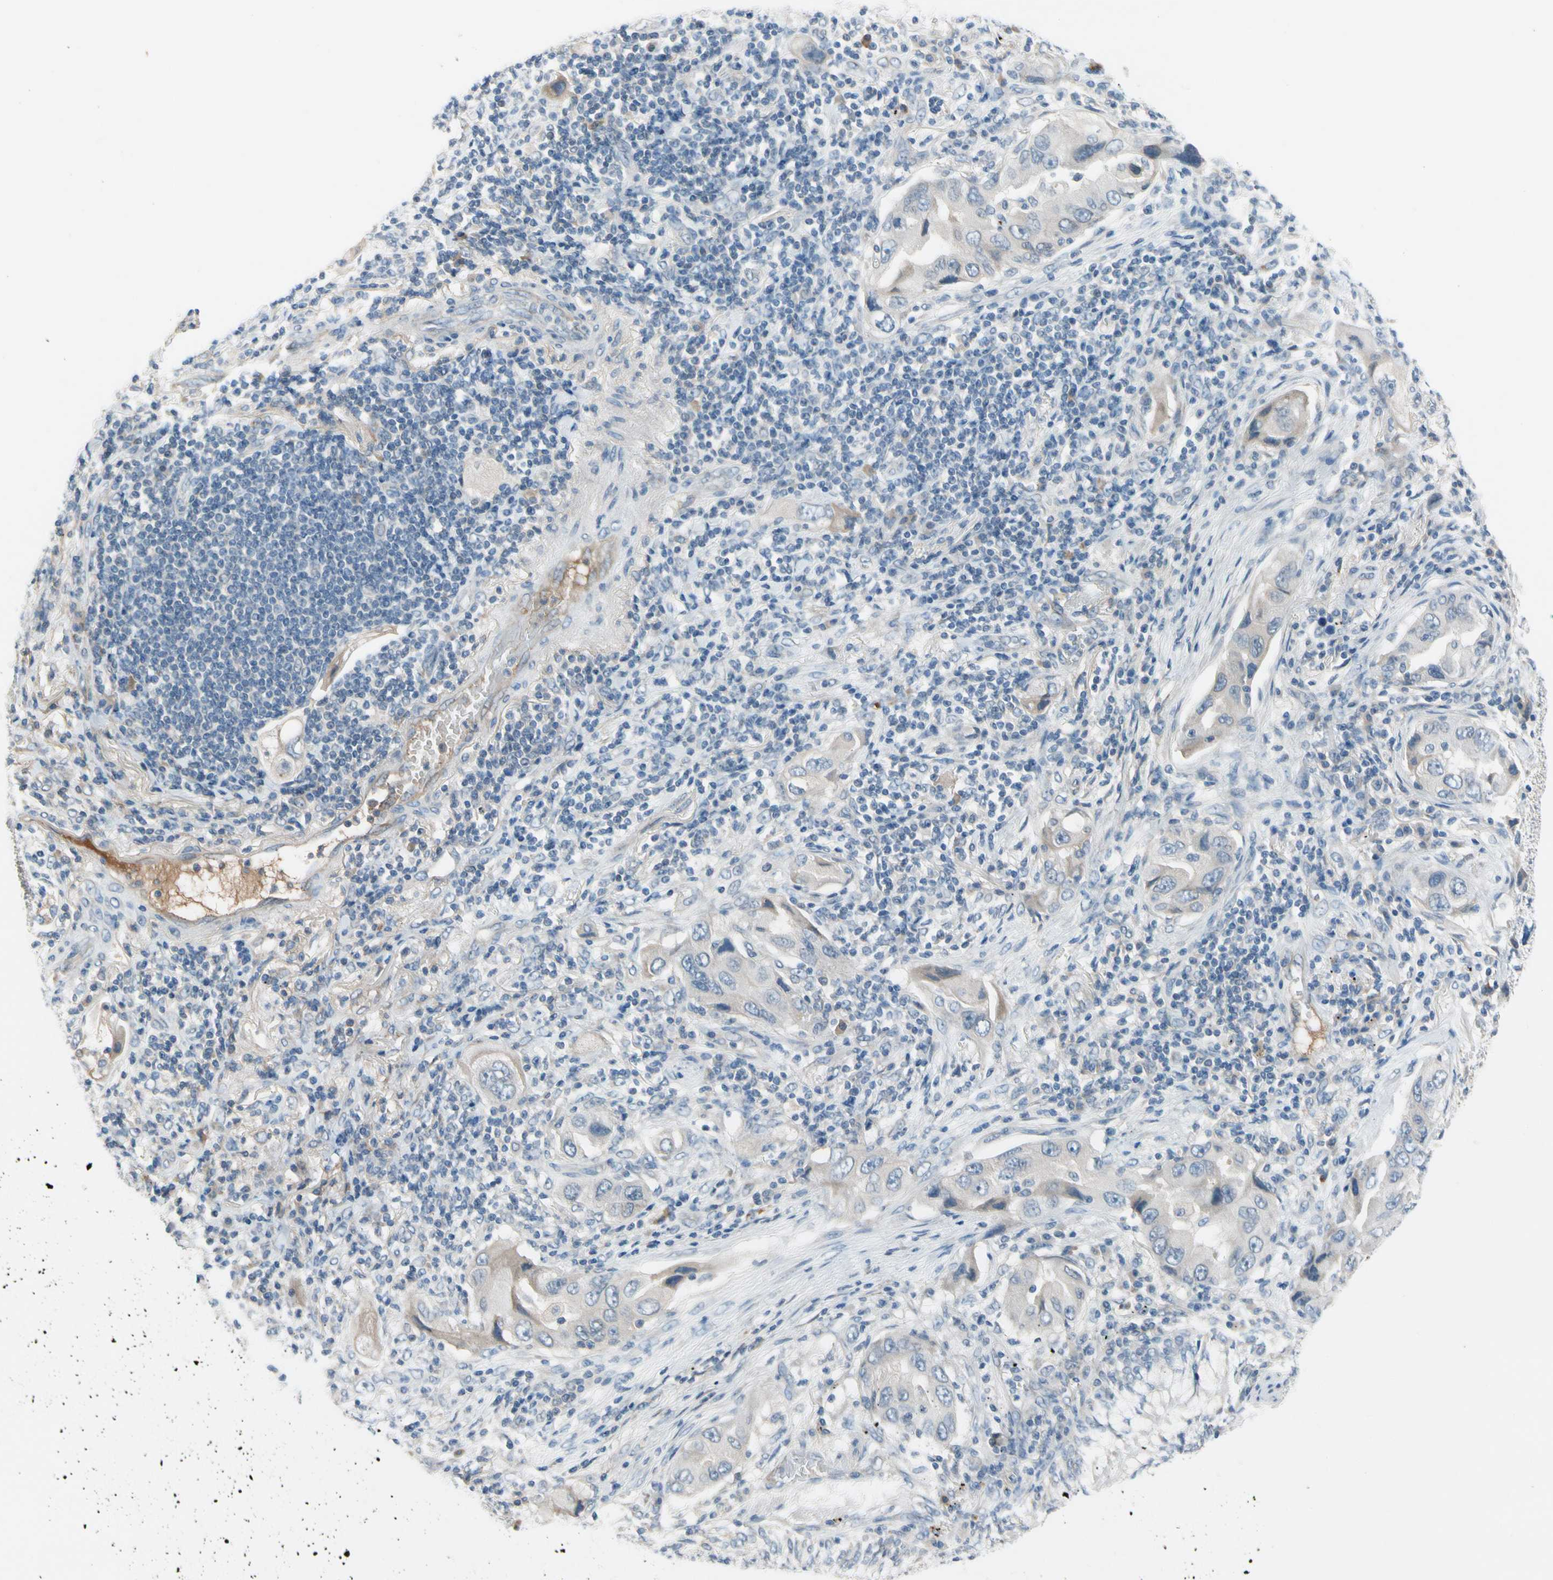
{"staining": {"intensity": "weak", "quantity": "<25%", "location": "cytoplasmic/membranous"}, "tissue": "lung cancer", "cell_type": "Tumor cells", "image_type": "cancer", "snomed": [{"axis": "morphology", "description": "Adenocarcinoma, NOS"}, {"axis": "topography", "description": "Lung"}], "caption": "Lung cancer stained for a protein using immunohistochemistry shows no staining tumor cells.", "gene": "CNDP1", "patient": {"sex": "female", "age": 65}}